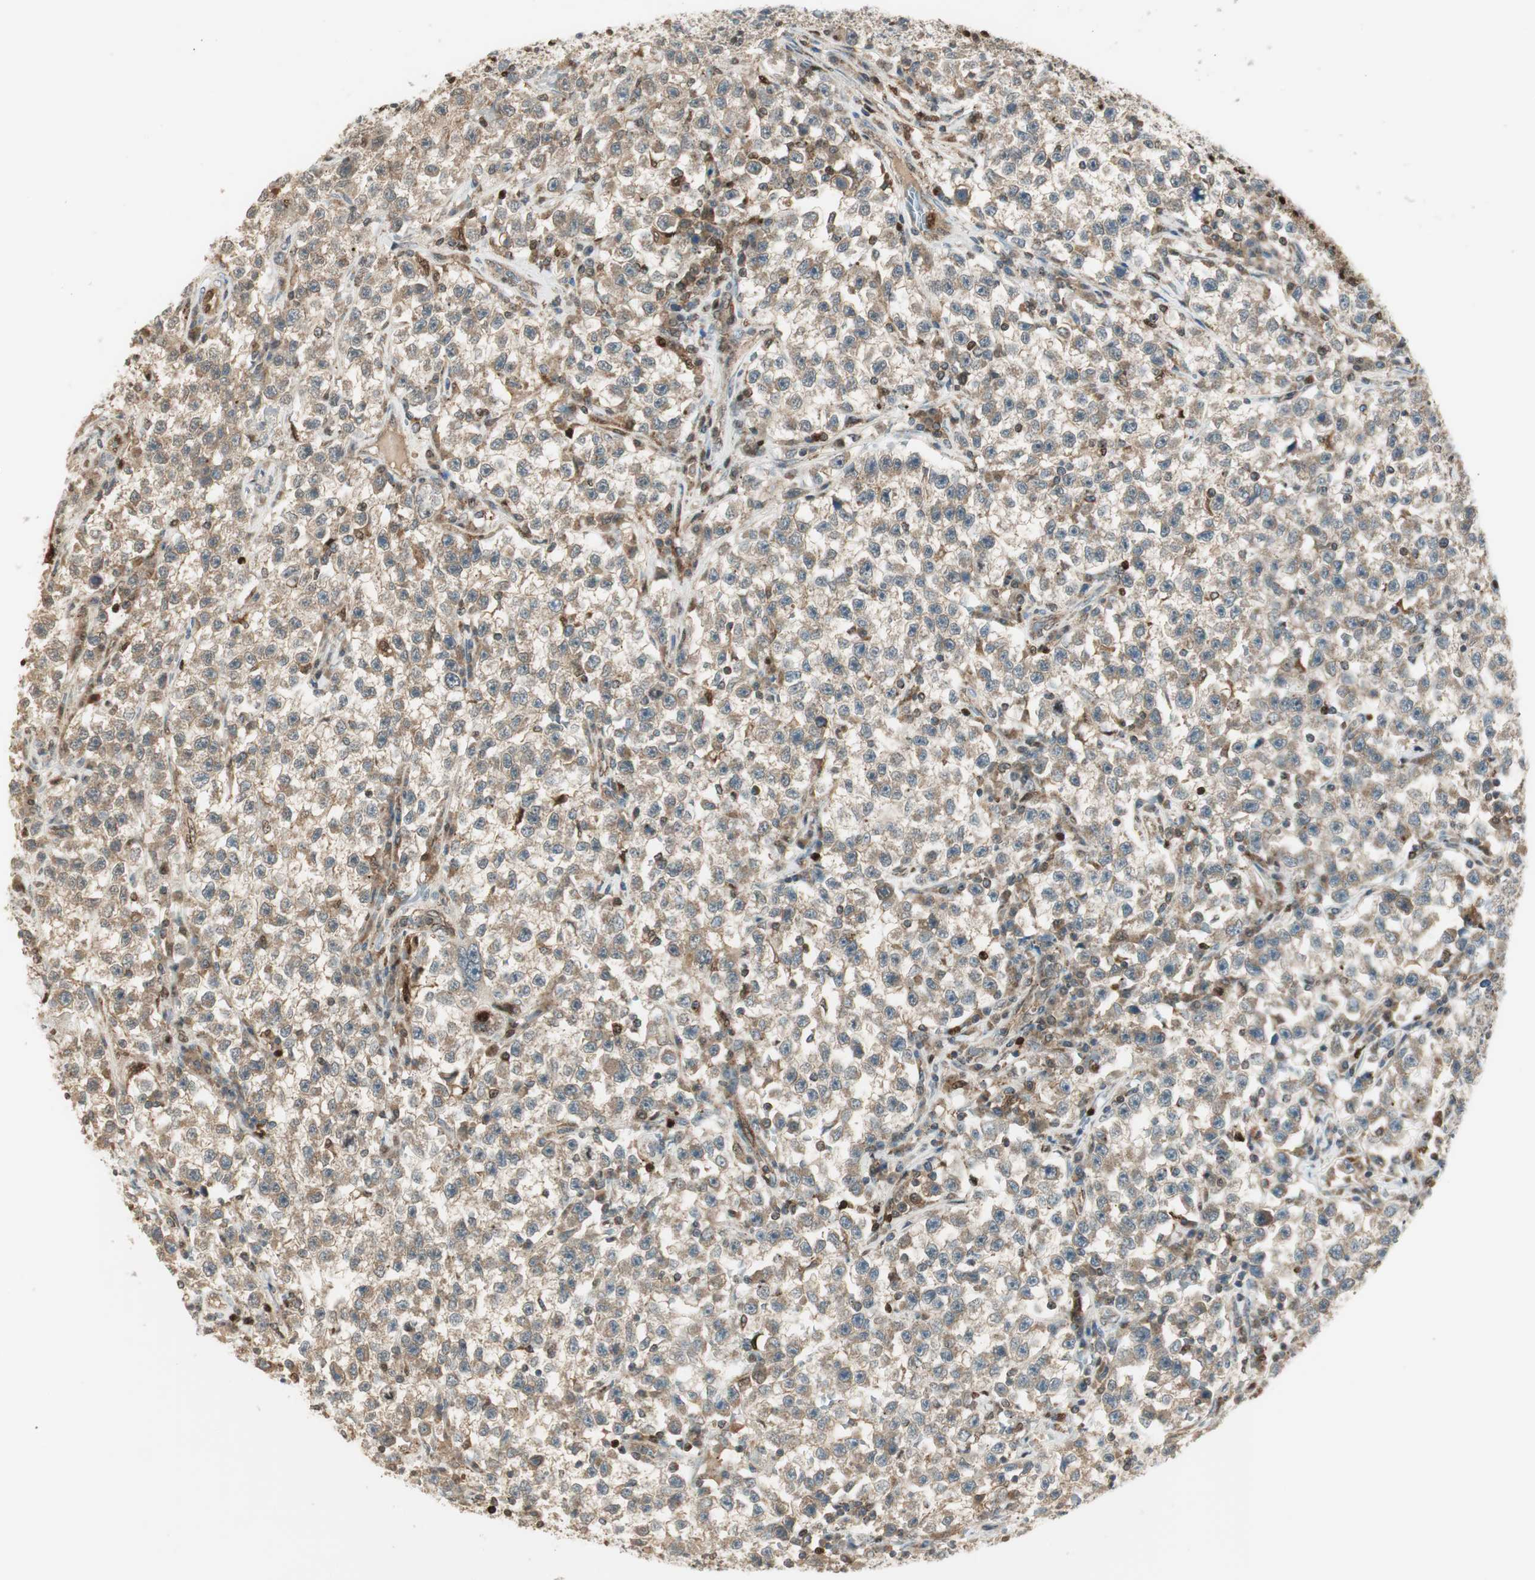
{"staining": {"intensity": "weak", "quantity": ">75%", "location": "cytoplasmic/membranous"}, "tissue": "testis cancer", "cell_type": "Tumor cells", "image_type": "cancer", "snomed": [{"axis": "morphology", "description": "Seminoma, NOS"}, {"axis": "topography", "description": "Testis"}], "caption": "An immunohistochemistry (IHC) histopathology image of tumor tissue is shown. Protein staining in brown highlights weak cytoplasmic/membranous positivity in testis seminoma within tumor cells. (DAB = brown stain, brightfield microscopy at high magnification).", "gene": "LTA4H", "patient": {"sex": "male", "age": 22}}